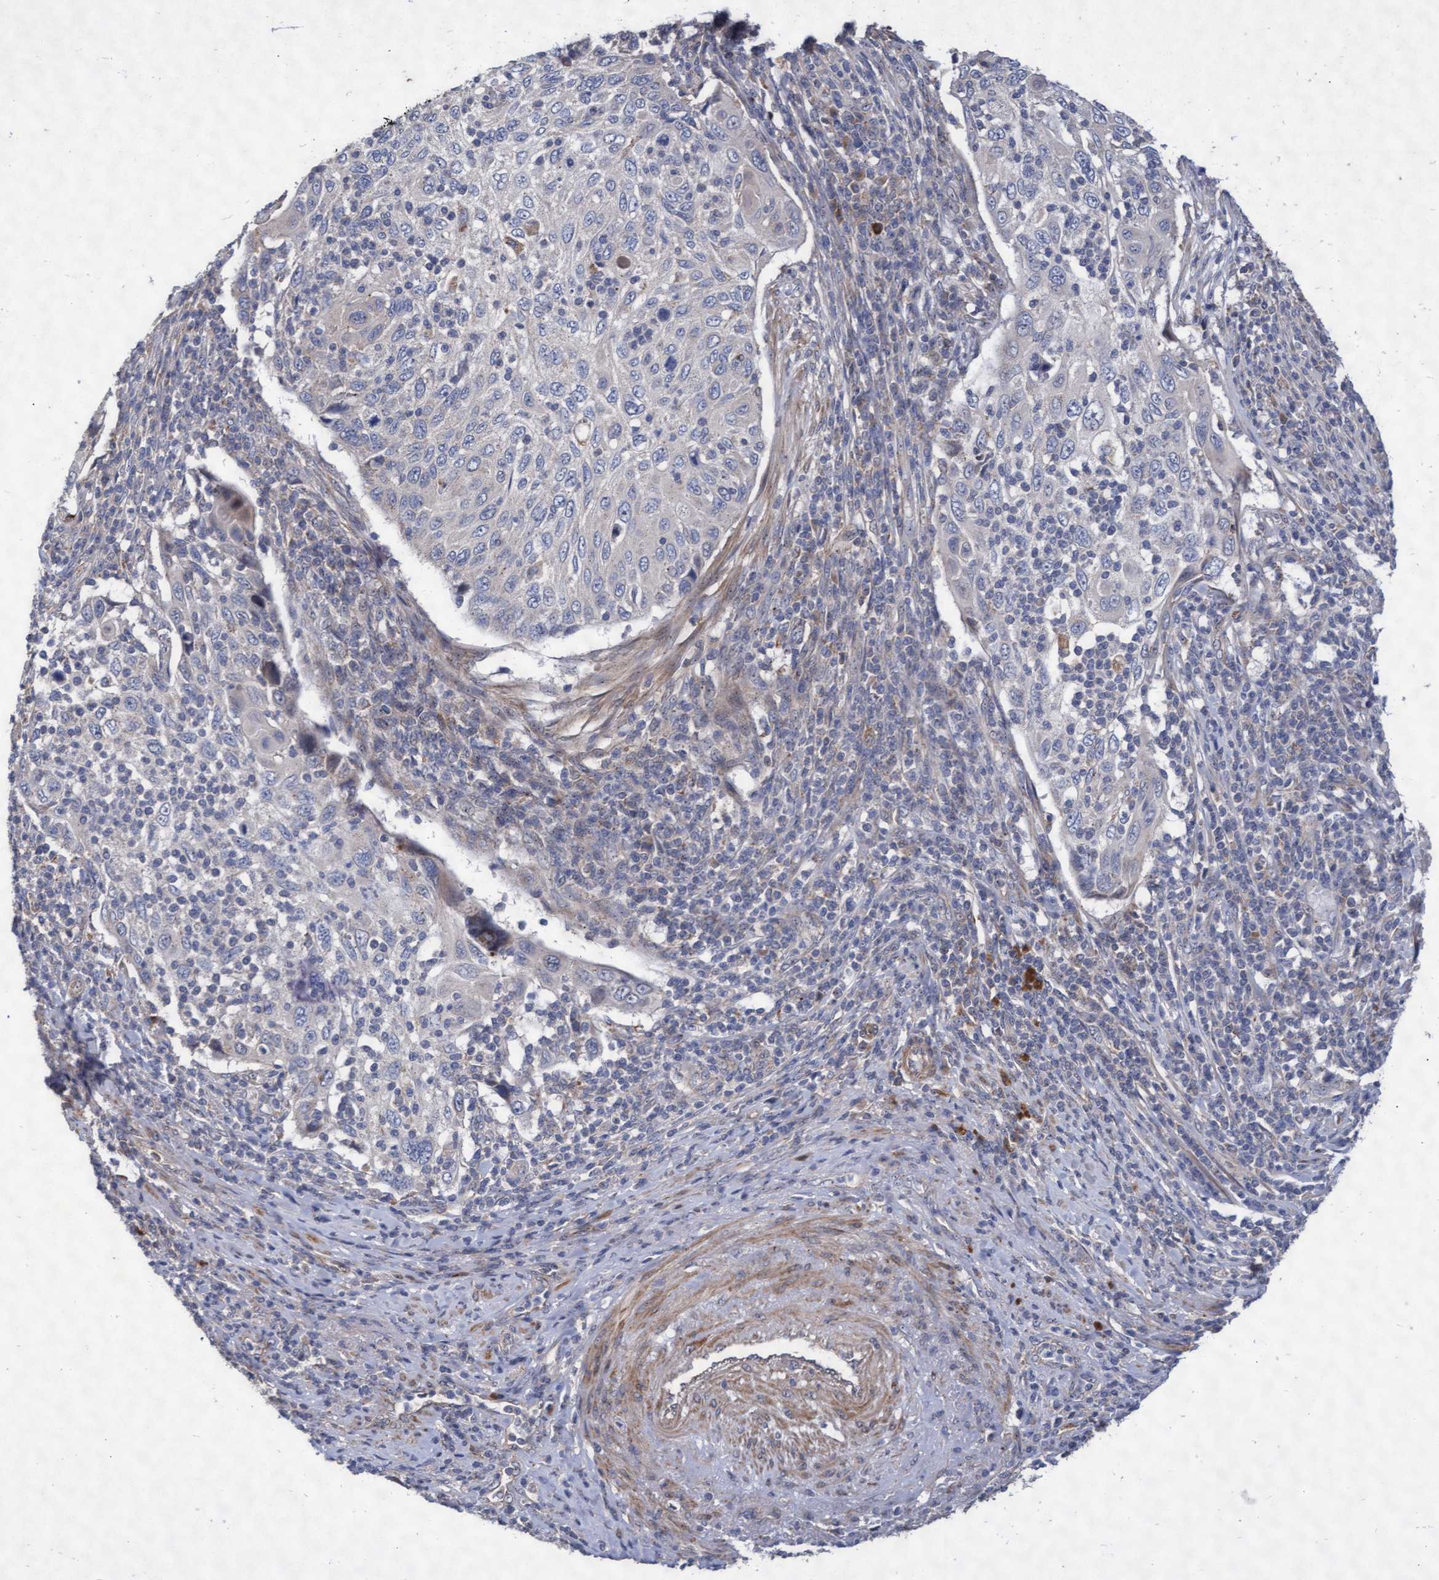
{"staining": {"intensity": "negative", "quantity": "none", "location": "none"}, "tissue": "cervical cancer", "cell_type": "Tumor cells", "image_type": "cancer", "snomed": [{"axis": "morphology", "description": "Squamous cell carcinoma, NOS"}, {"axis": "topography", "description": "Cervix"}], "caption": "The histopathology image exhibits no significant staining in tumor cells of squamous cell carcinoma (cervical).", "gene": "ABCF2", "patient": {"sex": "female", "age": 70}}